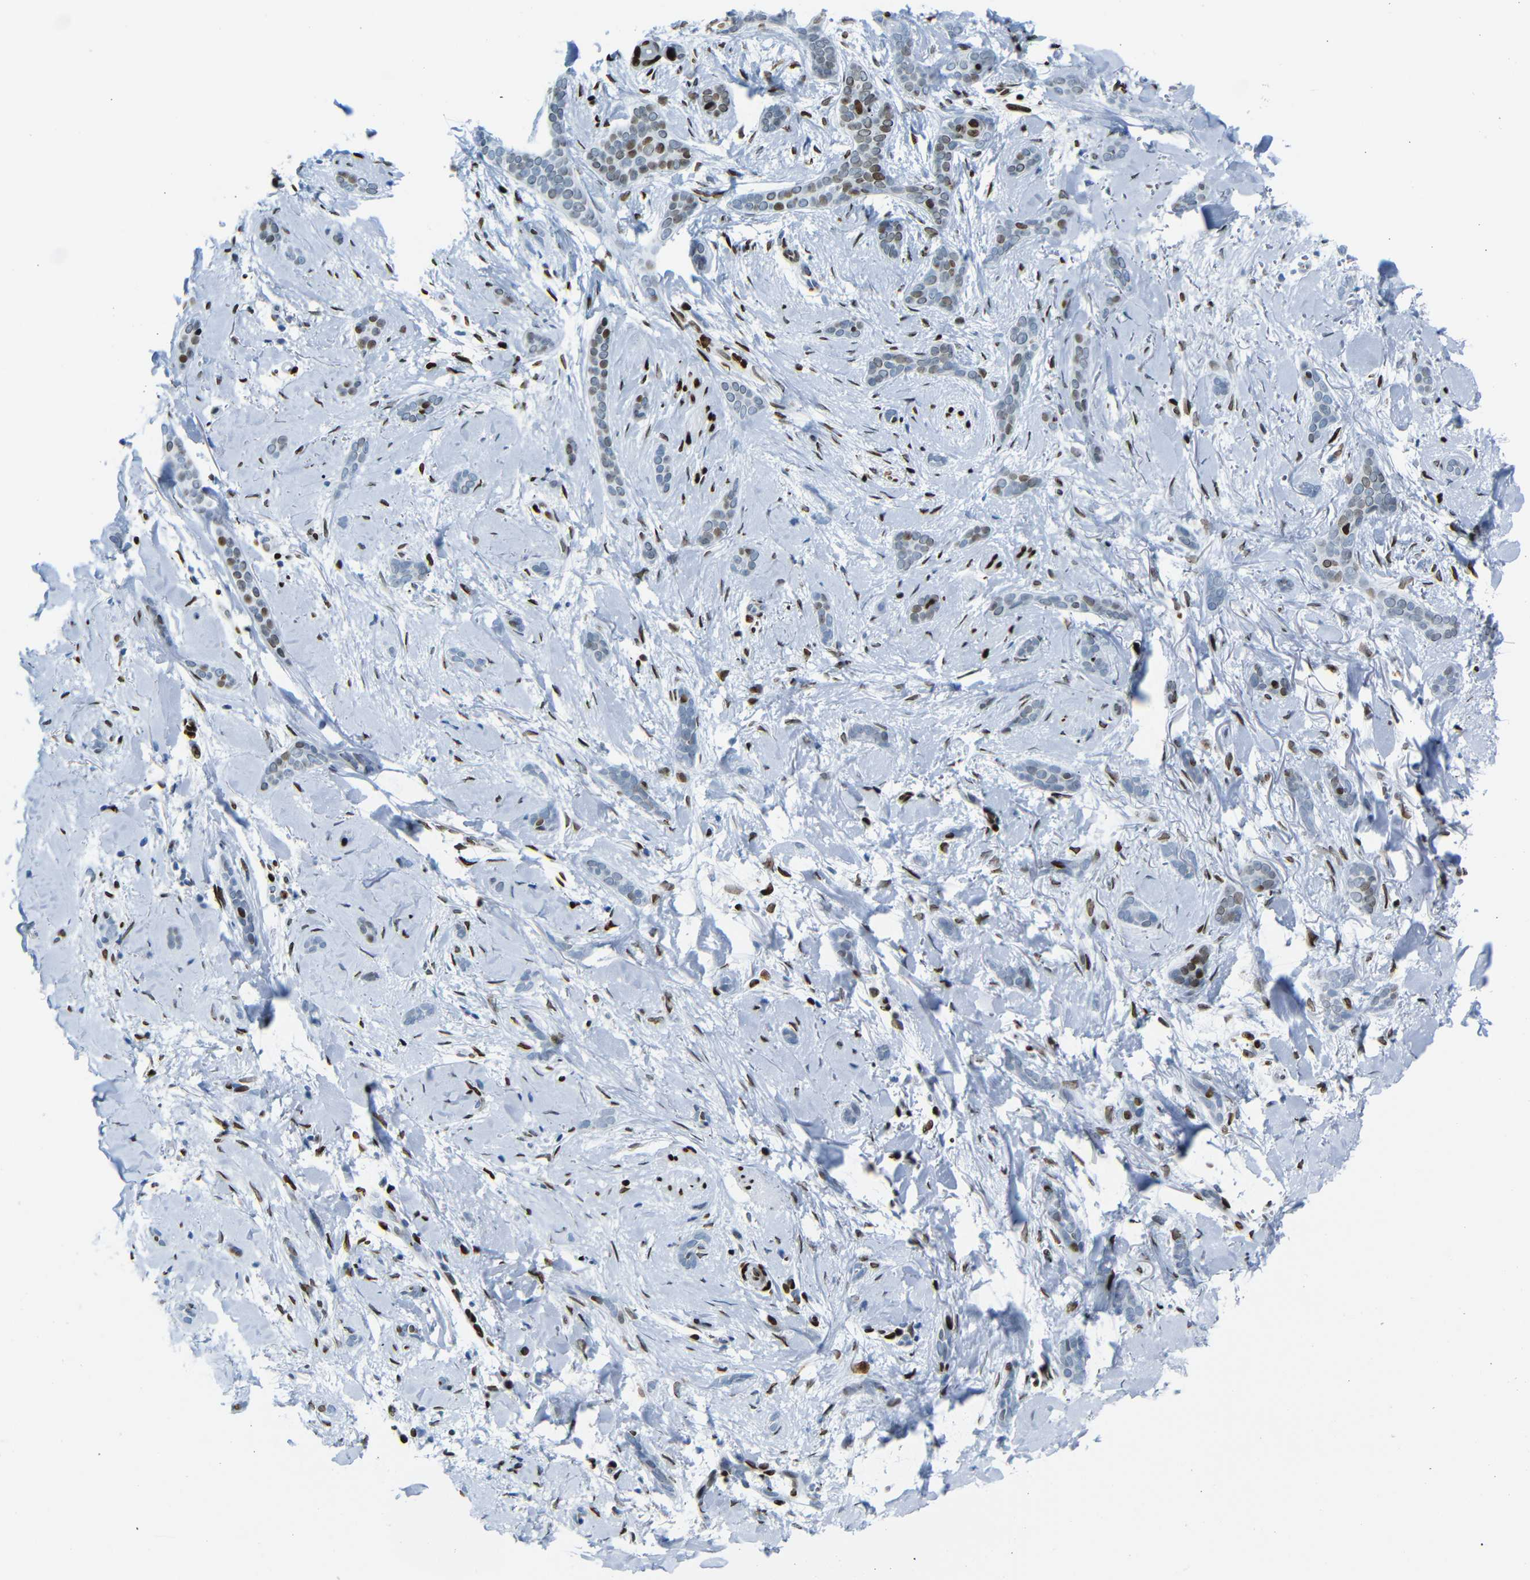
{"staining": {"intensity": "strong", "quantity": "25%-75%", "location": "nuclear"}, "tissue": "skin cancer", "cell_type": "Tumor cells", "image_type": "cancer", "snomed": [{"axis": "morphology", "description": "Basal cell carcinoma"}, {"axis": "morphology", "description": "Adnexal tumor, benign"}, {"axis": "topography", "description": "Skin"}], "caption": "A high-resolution histopathology image shows immunohistochemistry (IHC) staining of skin cancer (benign adnexal tumor), which exhibits strong nuclear positivity in about 25%-75% of tumor cells.", "gene": "NPIPB15", "patient": {"sex": "female", "age": 42}}